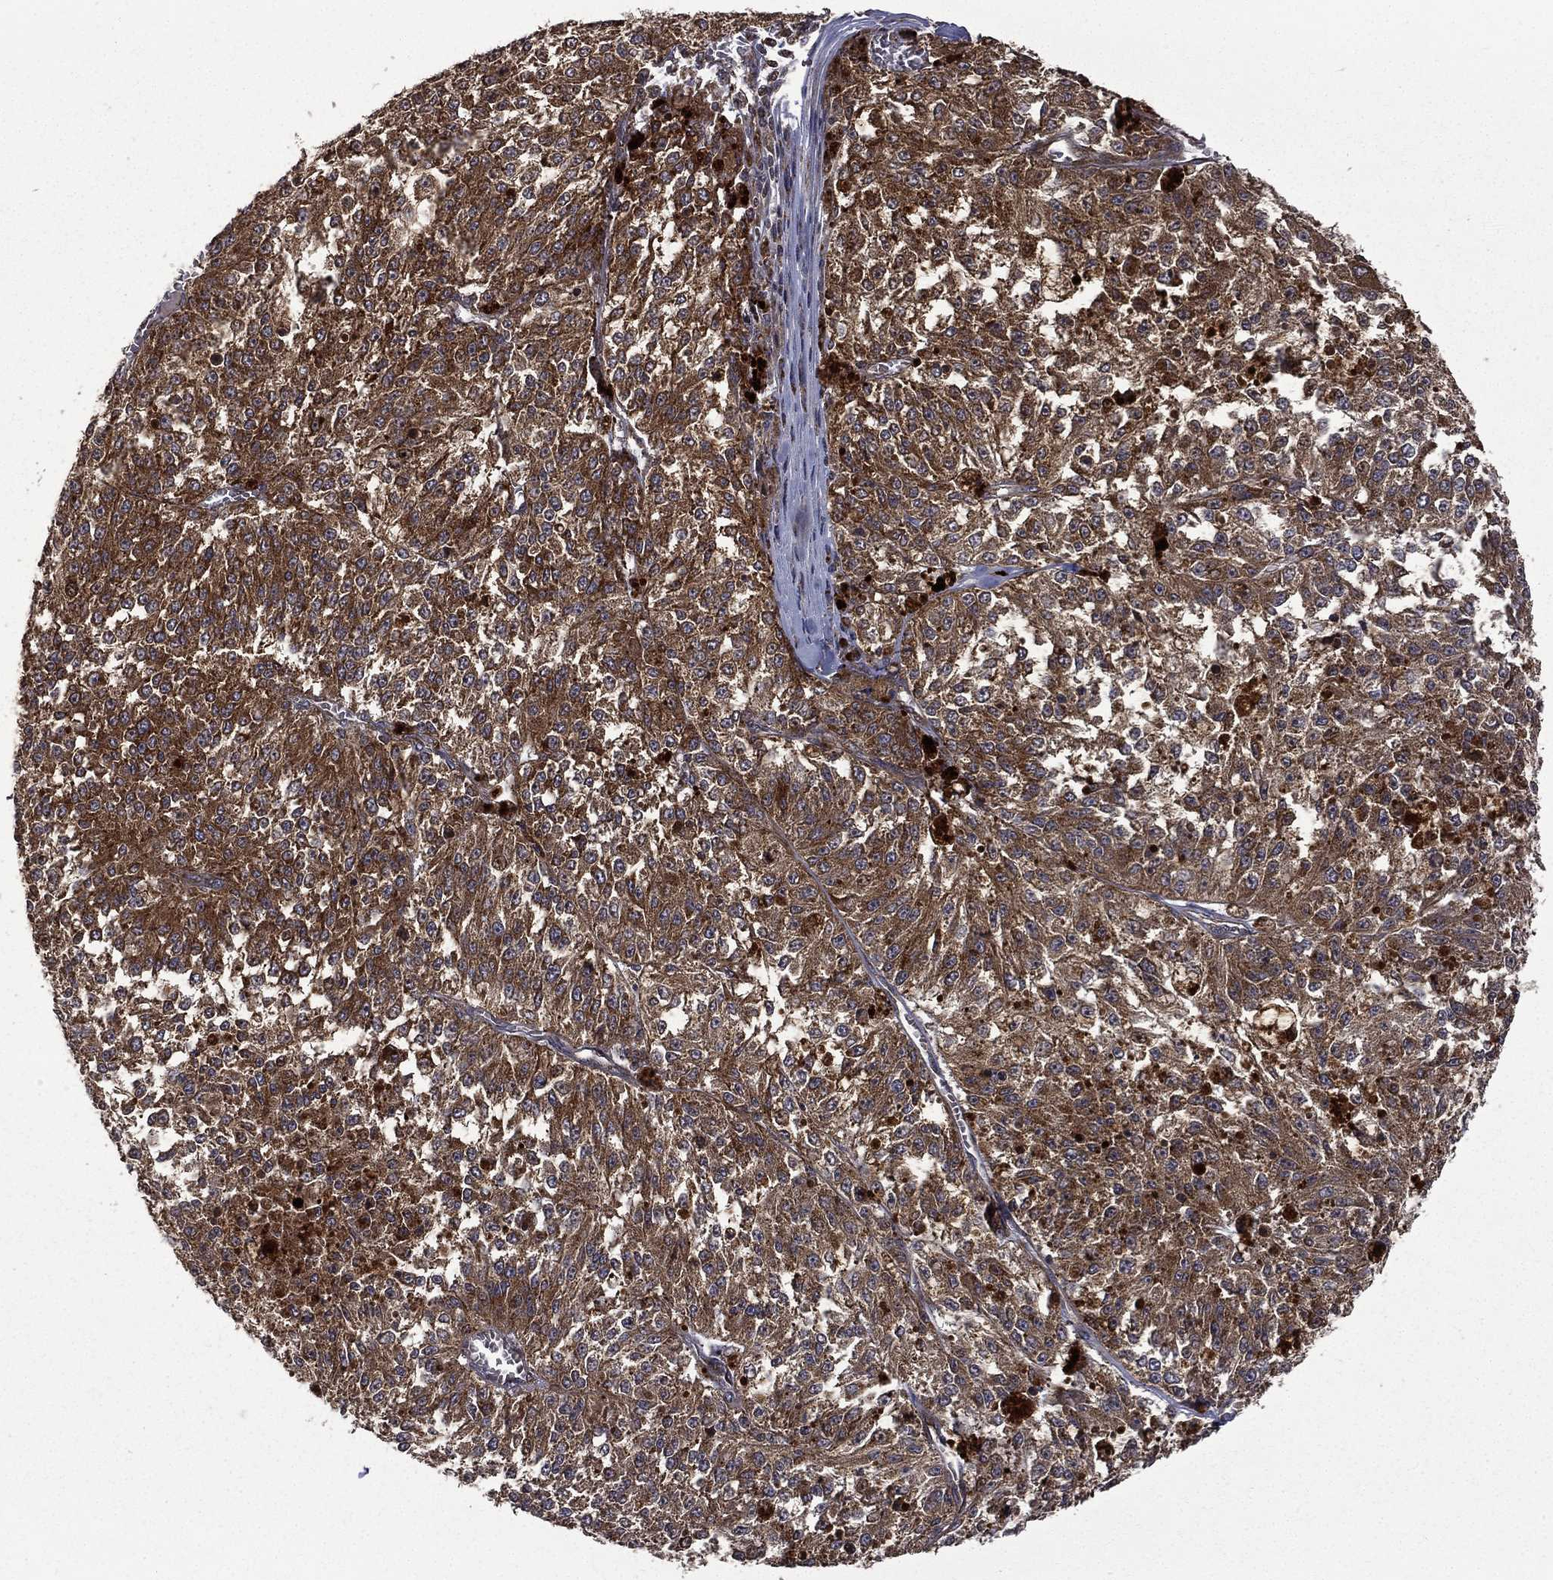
{"staining": {"intensity": "strong", "quantity": ">75%", "location": "cytoplasmic/membranous"}, "tissue": "melanoma", "cell_type": "Tumor cells", "image_type": "cancer", "snomed": [{"axis": "morphology", "description": "Malignant melanoma, Metastatic site"}, {"axis": "topography", "description": "Lymph node"}], "caption": "Malignant melanoma (metastatic site) stained with a protein marker displays strong staining in tumor cells.", "gene": "GIMAP6", "patient": {"sex": "female", "age": 64}}